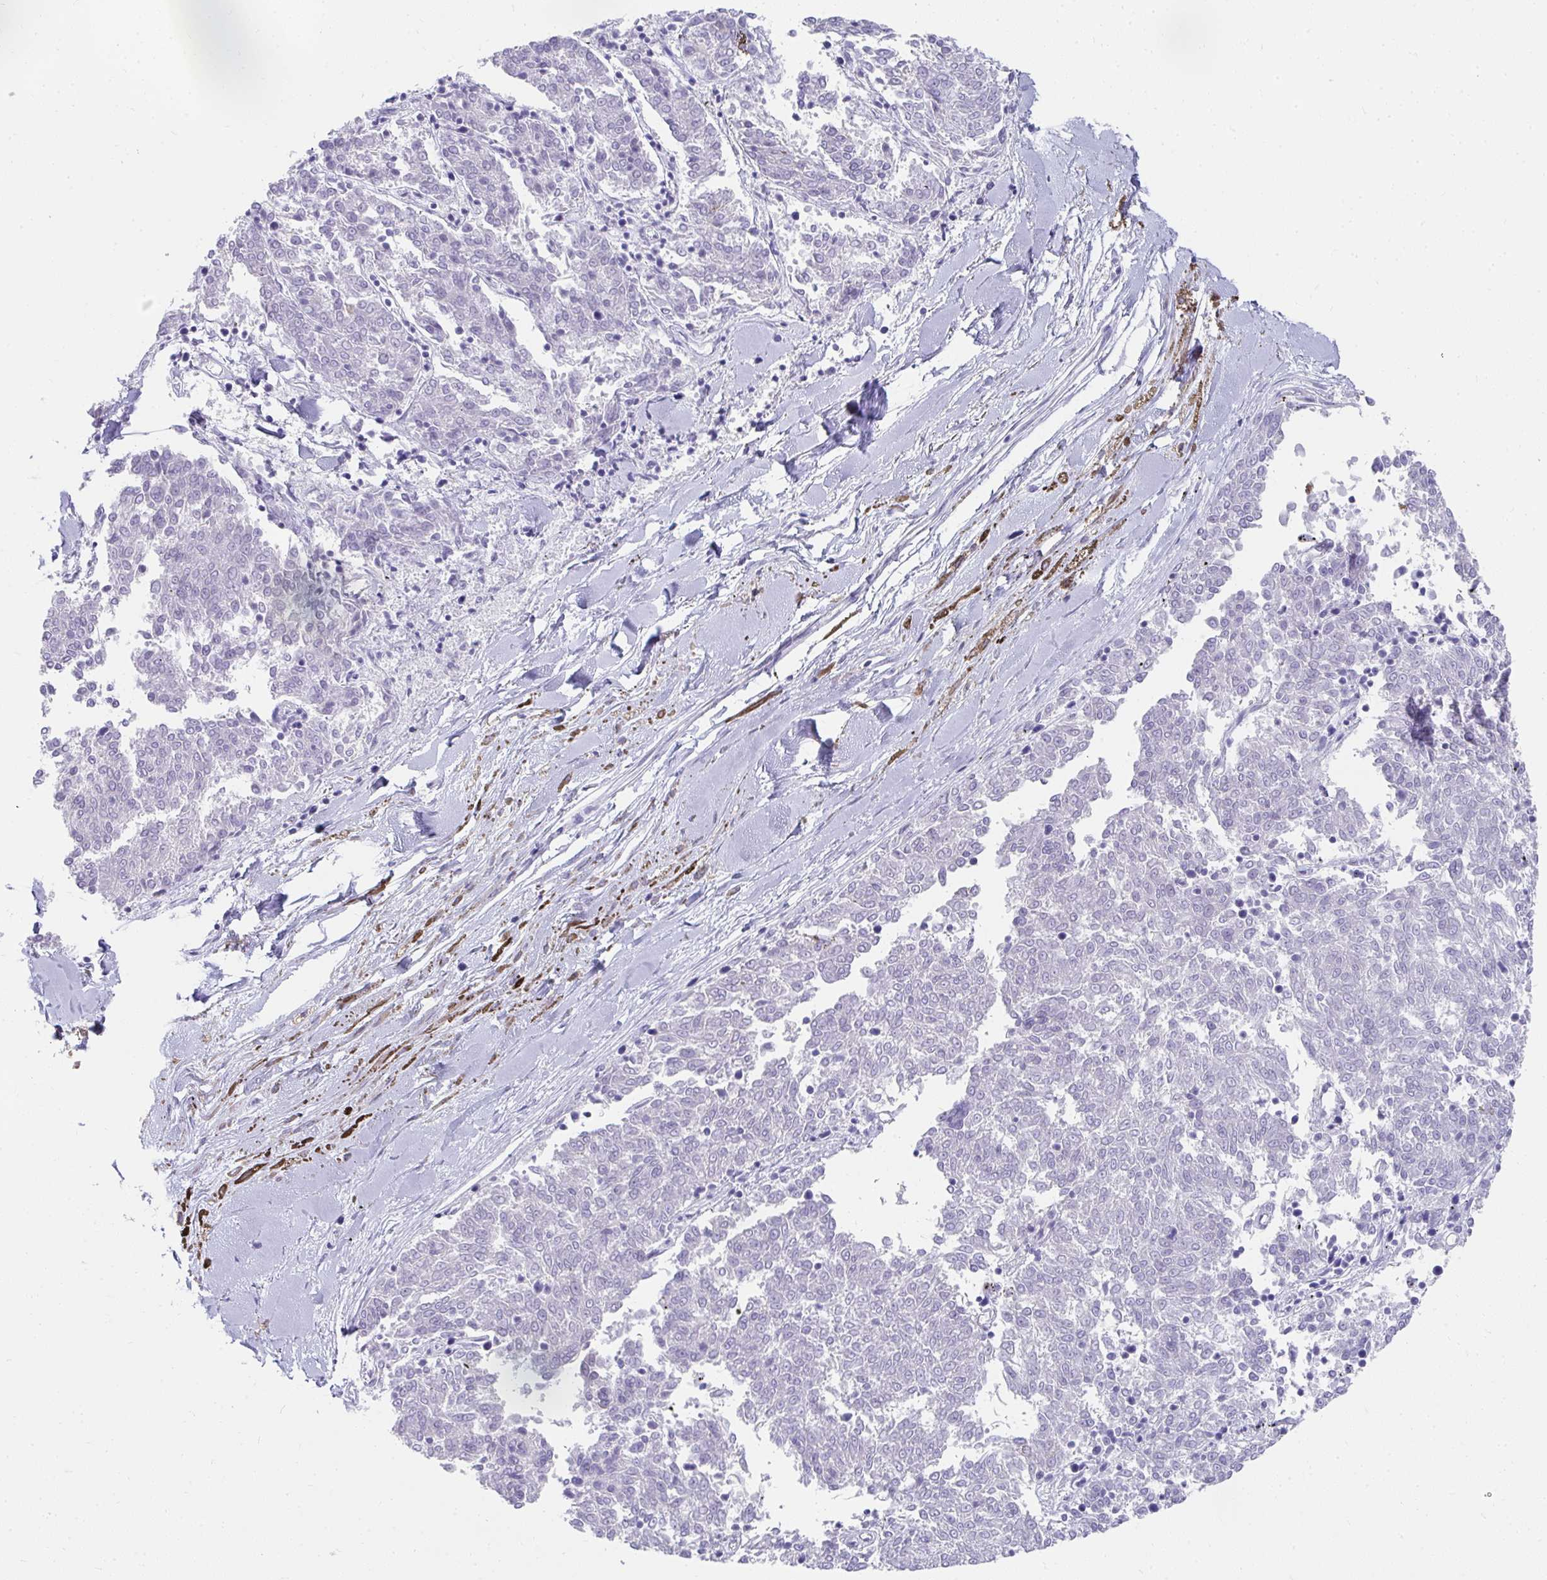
{"staining": {"intensity": "negative", "quantity": "none", "location": "none"}, "tissue": "melanoma", "cell_type": "Tumor cells", "image_type": "cancer", "snomed": [{"axis": "morphology", "description": "Malignant melanoma, NOS"}, {"axis": "topography", "description": "Skin"}], "caption": "Histopathology image shows no significant protein expression in tumor cells of malignant melanoma.", "gene": "TNNT1", "patient": {"sex": "female", "age": 72}}